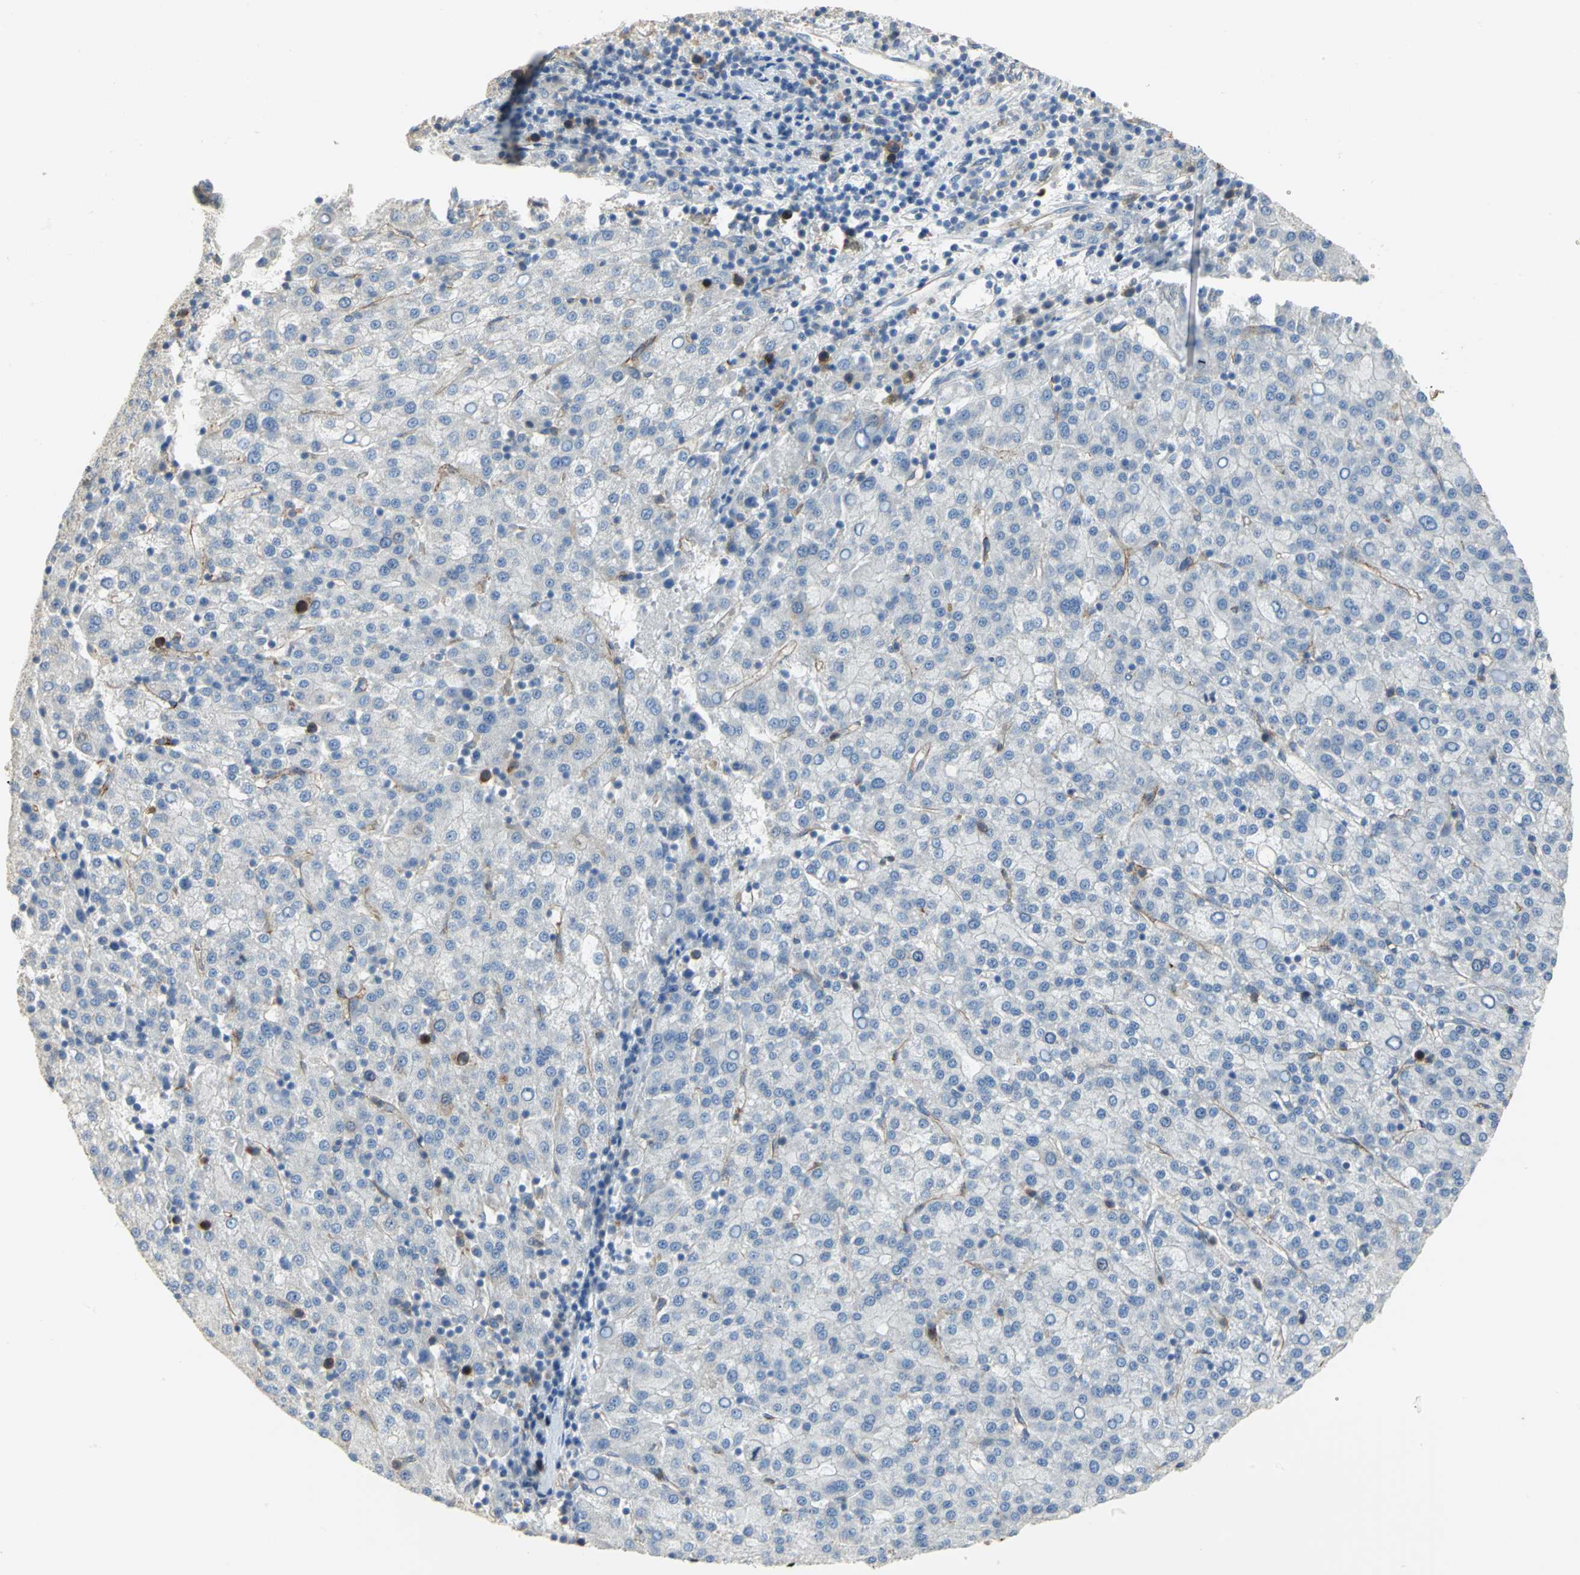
{"staining": {"intensity": "negative", "quantity": "none", "location": "none"}, "tissue": "liver cancer", "cell_type": "Tumor cells", "image_type": "cancer", "snomed": [{"axis": "morphology", "description": "Carcinoma, Hepatocellular, NOS"}, {"axis": "topography", "description": "Liver"}], "caption": "IHC photomicrograph of neoplastic tissue: human liver cancer (hepatocellular carcinoma) stained with DAB demonstrates no significant protein positivity in tumor cells.", "gene": "DLGAP5", "patient": {"sex": "female", "age": 58}}